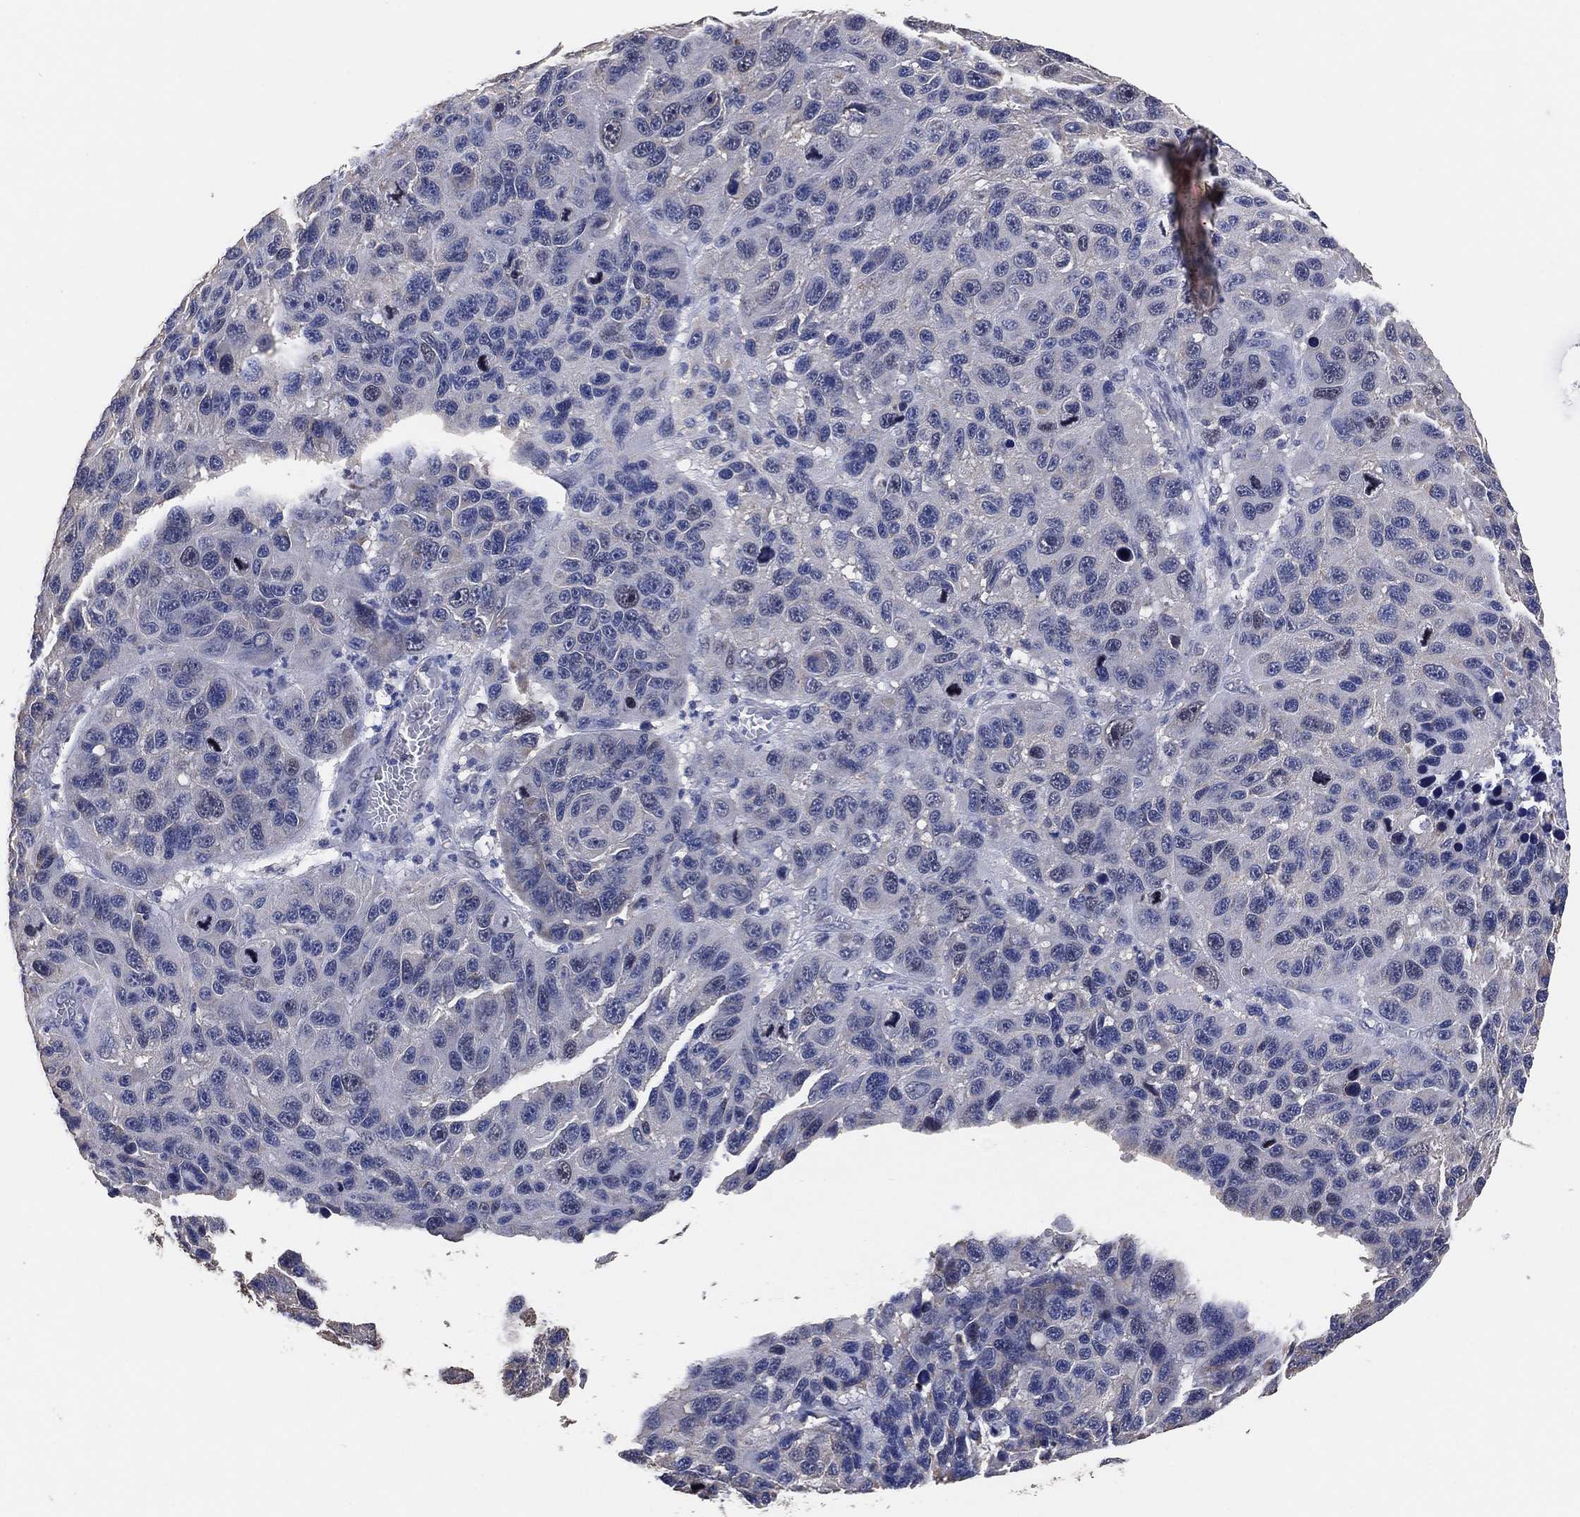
{"staining": {"intensity": "negative", "quantity": "none", "location": "none"}, "tissue": "melanoma", "cell_type": "Tumor cells", "image_type": "cancer", "snomed": [{"axis": "morphology", "description": "Malignant melanoma, NOS"}, {"axis": "topography", "description": "Skin"}], "caption": "Immunohistochemical staining of human melanoma reveals no significant expression in tumor cells.", "gene": "KLK5", "patient": {"sex": "male", "age": 53}}